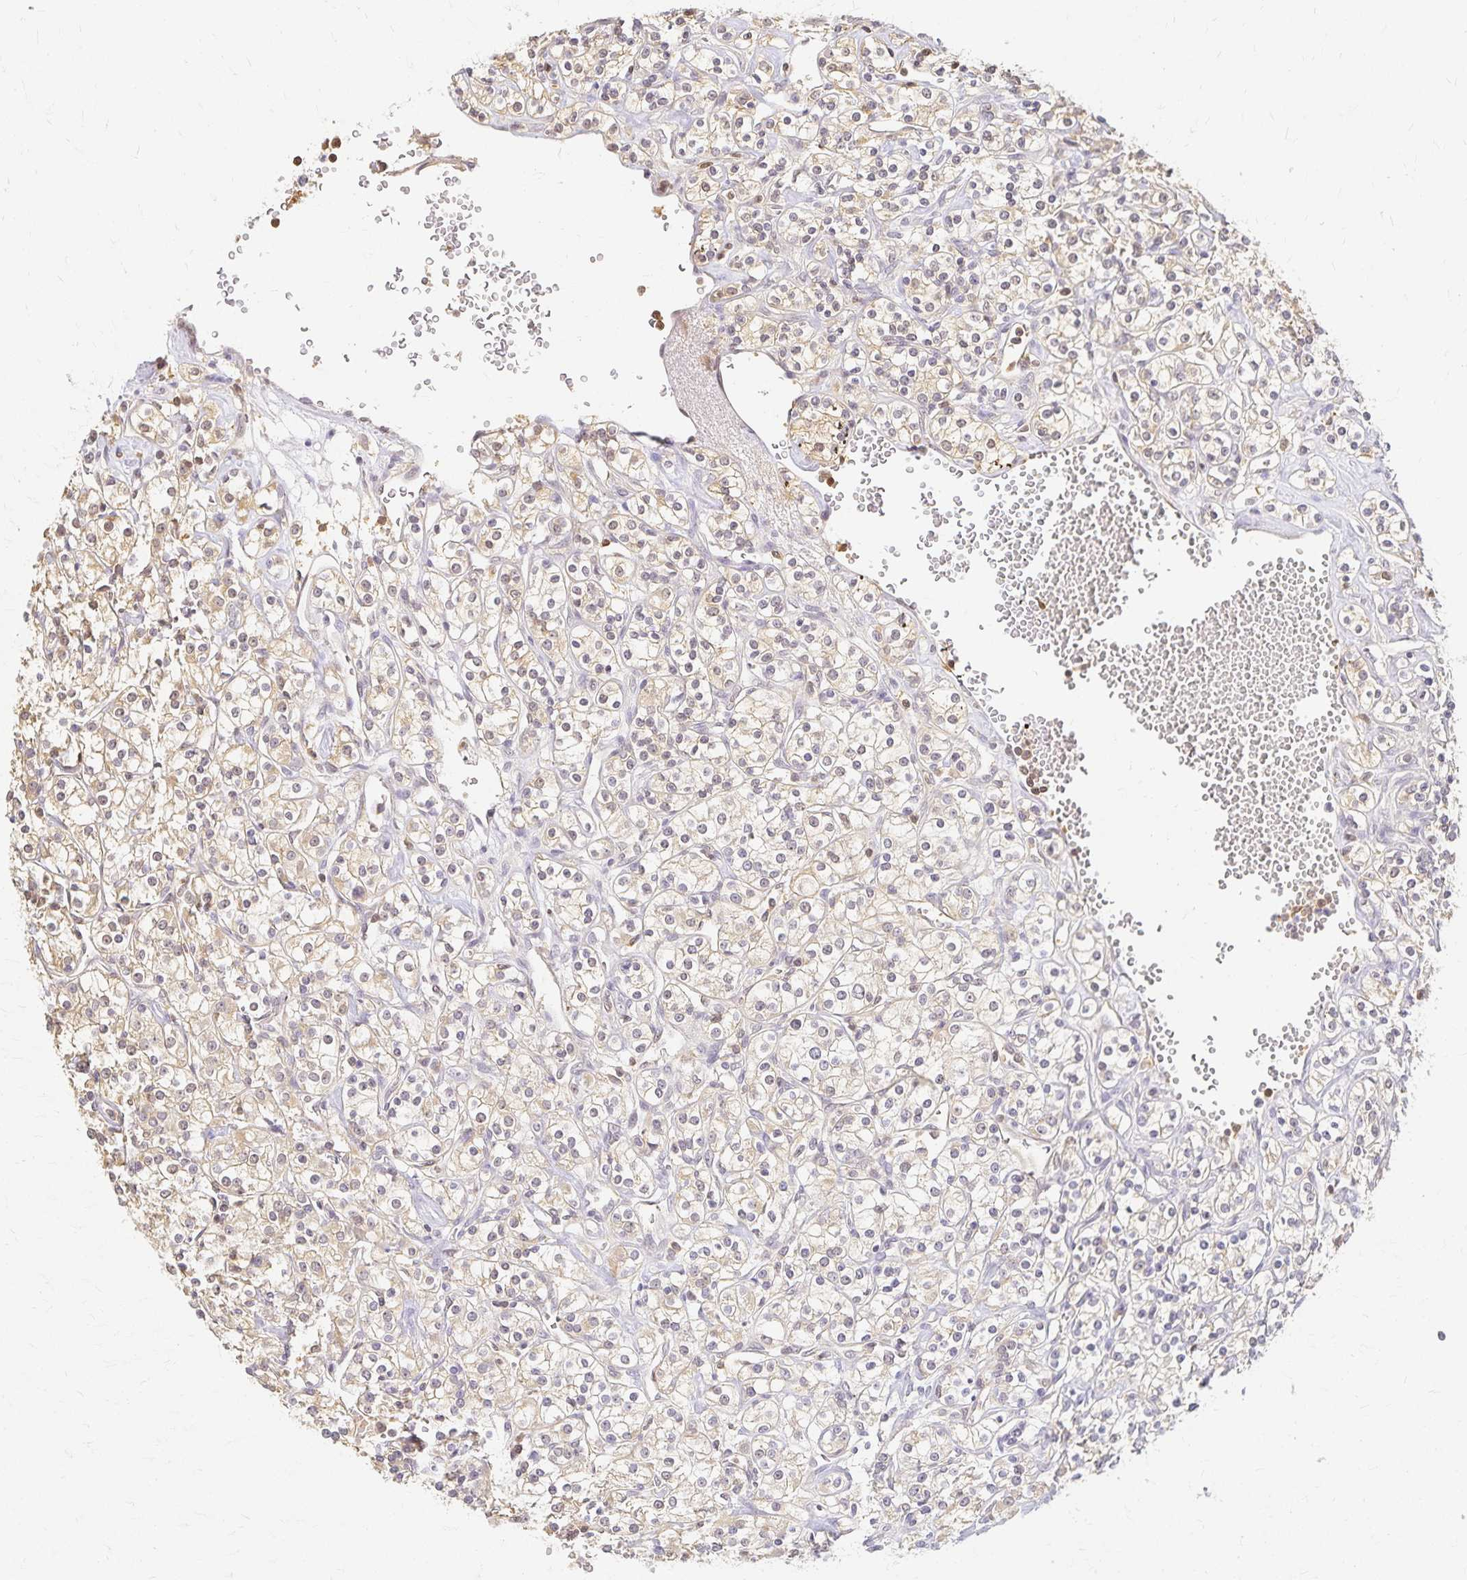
{"staining": {"intensity": "weak", "quantity": "25%-75%", "location": "cytoplasmic/membranous"}, "tissue": "renal cancer", "cell_type": "Tumor cells", "image_type": "cancer", "snomed": [{"axis": "morphology", "description": "Adenocarcinoma, NOS"}, {"axis": "topography", "description": "Kidney"}], "caption": "Tumor cells display weak cytoplasmic/membranous expression in approximately 25%-75% of cells in renal cancer.", "gene": "AZGP1", "patient": {"sex": "male", "age": 77}}